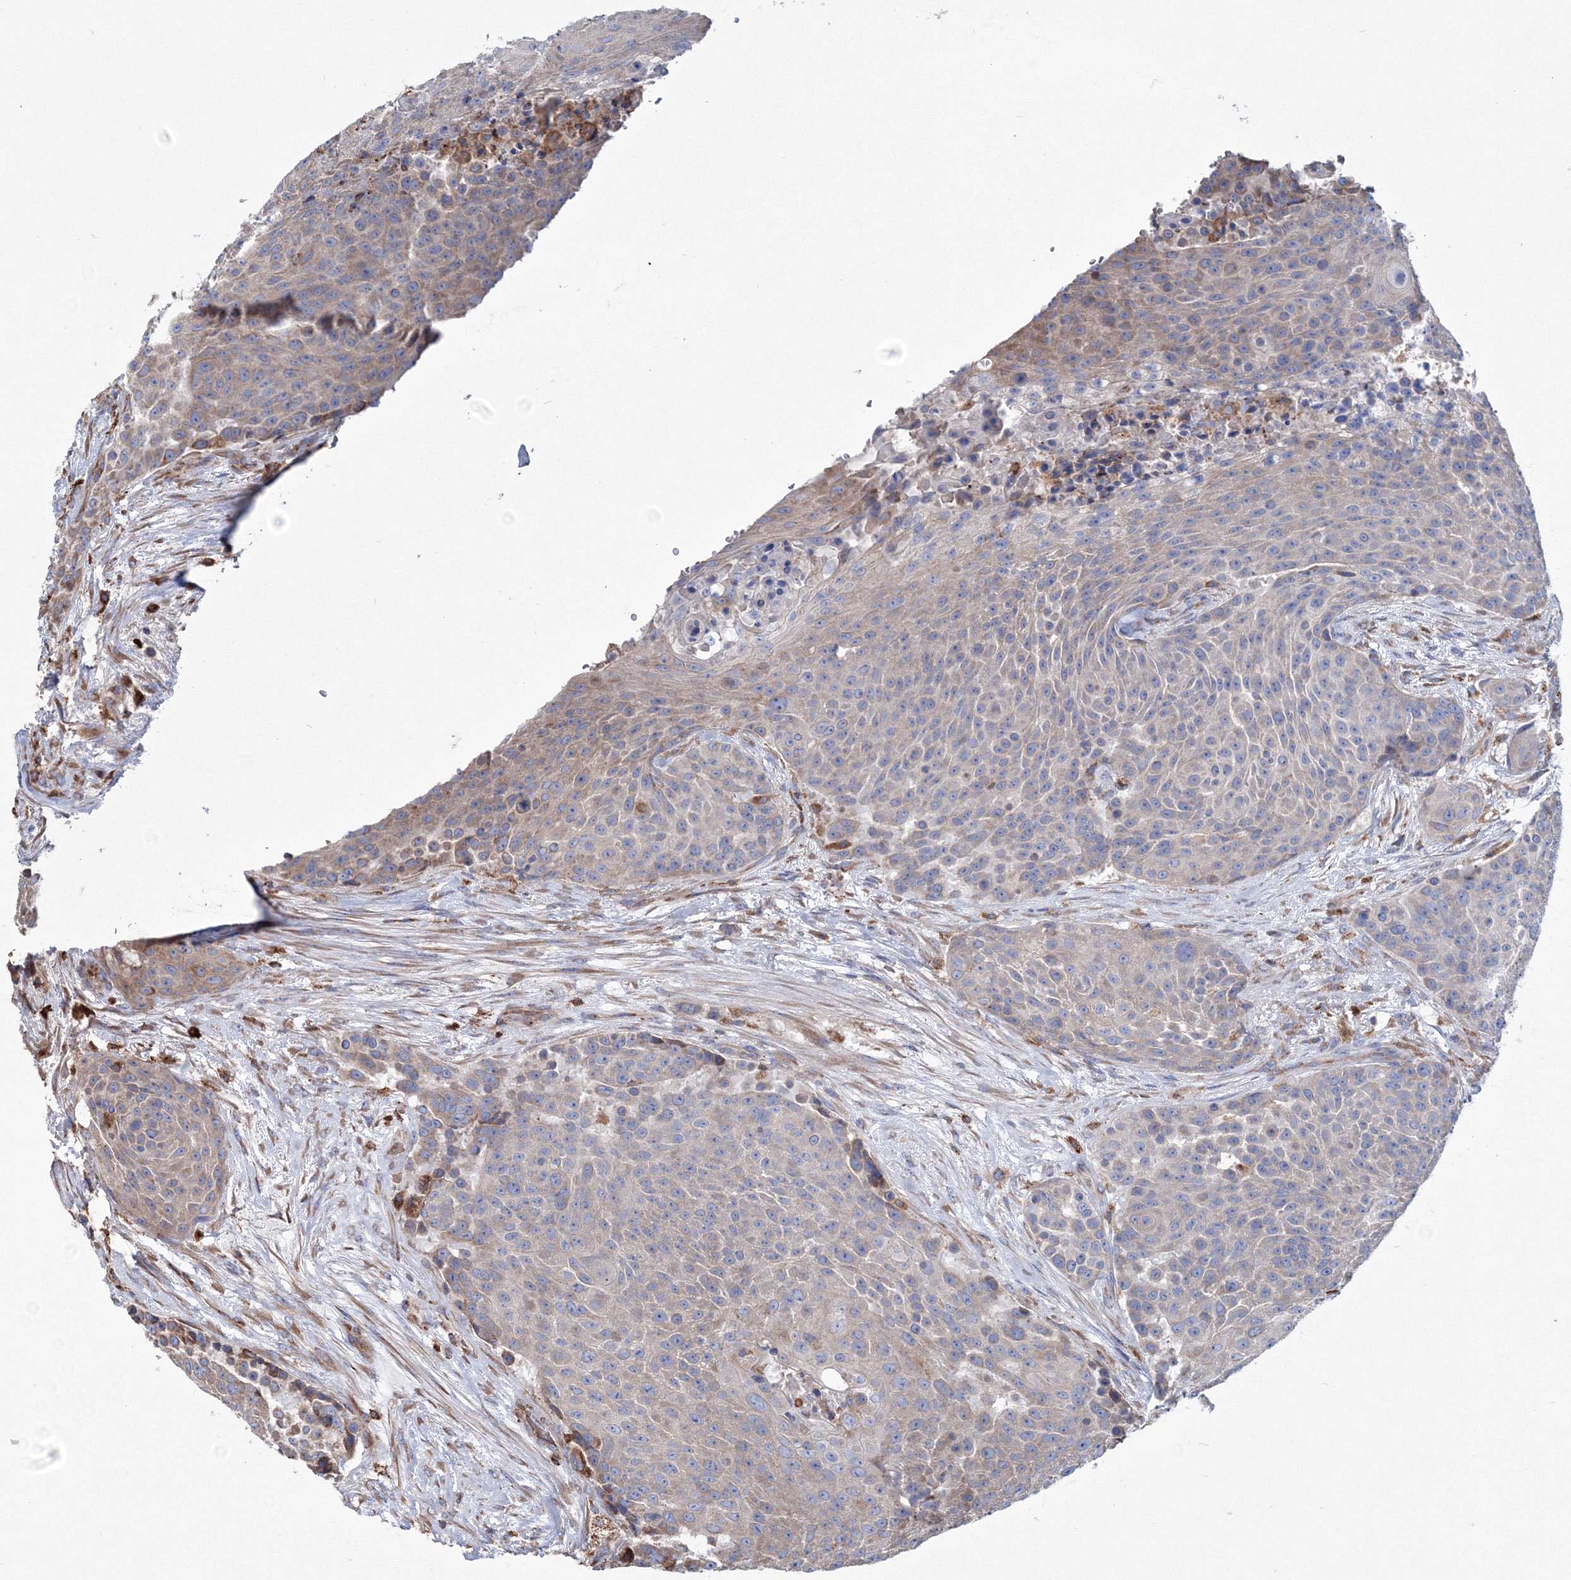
{"staining": {"intensity": "weak", "quantity": "25%-75%", "location": "cytoplasmic/membranous"}, "tissue": "urothelial cancer", "cell_type": "Tumor cells", "image_type": "cancer", "snomed": [{"axis": "morphology", "description": "Urothelial carcinoma, High grade"}, {"axis": "topography", "description": "Urinary bladder"}], "caption": "Weak cytoplasmic/membranous staining is seen in approximately 25%-75% of tumor cells in high-grade urothelial carcinoma. The staining was performed using DAB, with brown indicating positive protein expression. Nuclei are stained blue with hematoxylin.", "gene": "VPS8", "patient": {"sex": "female", "age": 63}}